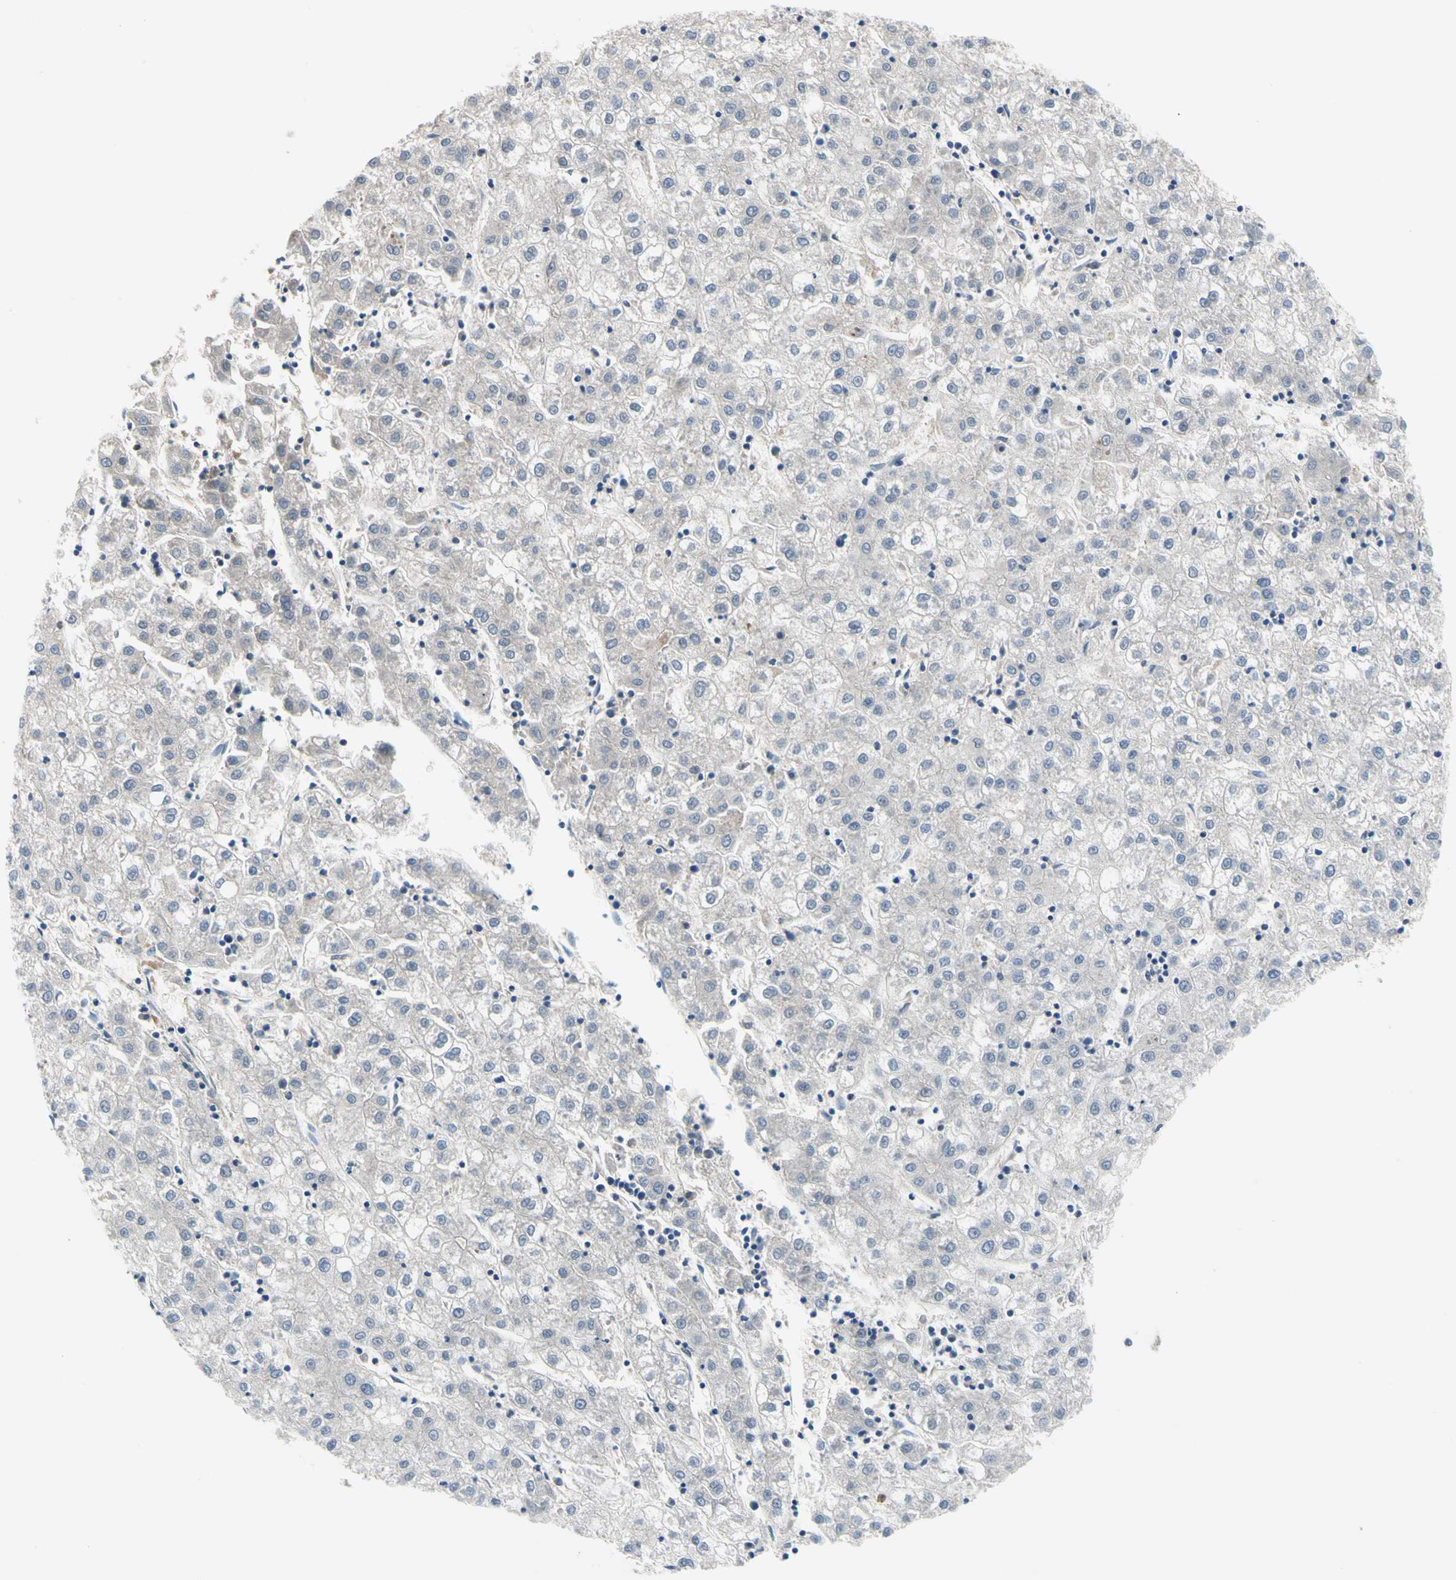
{"staining": {"intensity": "negative", "quantity": "none", "location": "none"}, "tissue": "liver cancer", "cell_type": "Tumor cells", "image_type": "cancer", "snomed": [{"axis": "morphology", "description": "Carcinoma, Hepatocellular, NOS"}, {"axis": "topography", "description": "Liver"}], "caption": "Immunohistochemistry of human liver cancer (hepatocellular carcinoma) shows no staining in tumor cells. (DAB immunohistochemistry (IHC) visualized using brightfield microscopy, high magnification).", "gene": "ENTREP3", "patient": {"sex": "male", "age": 72}}